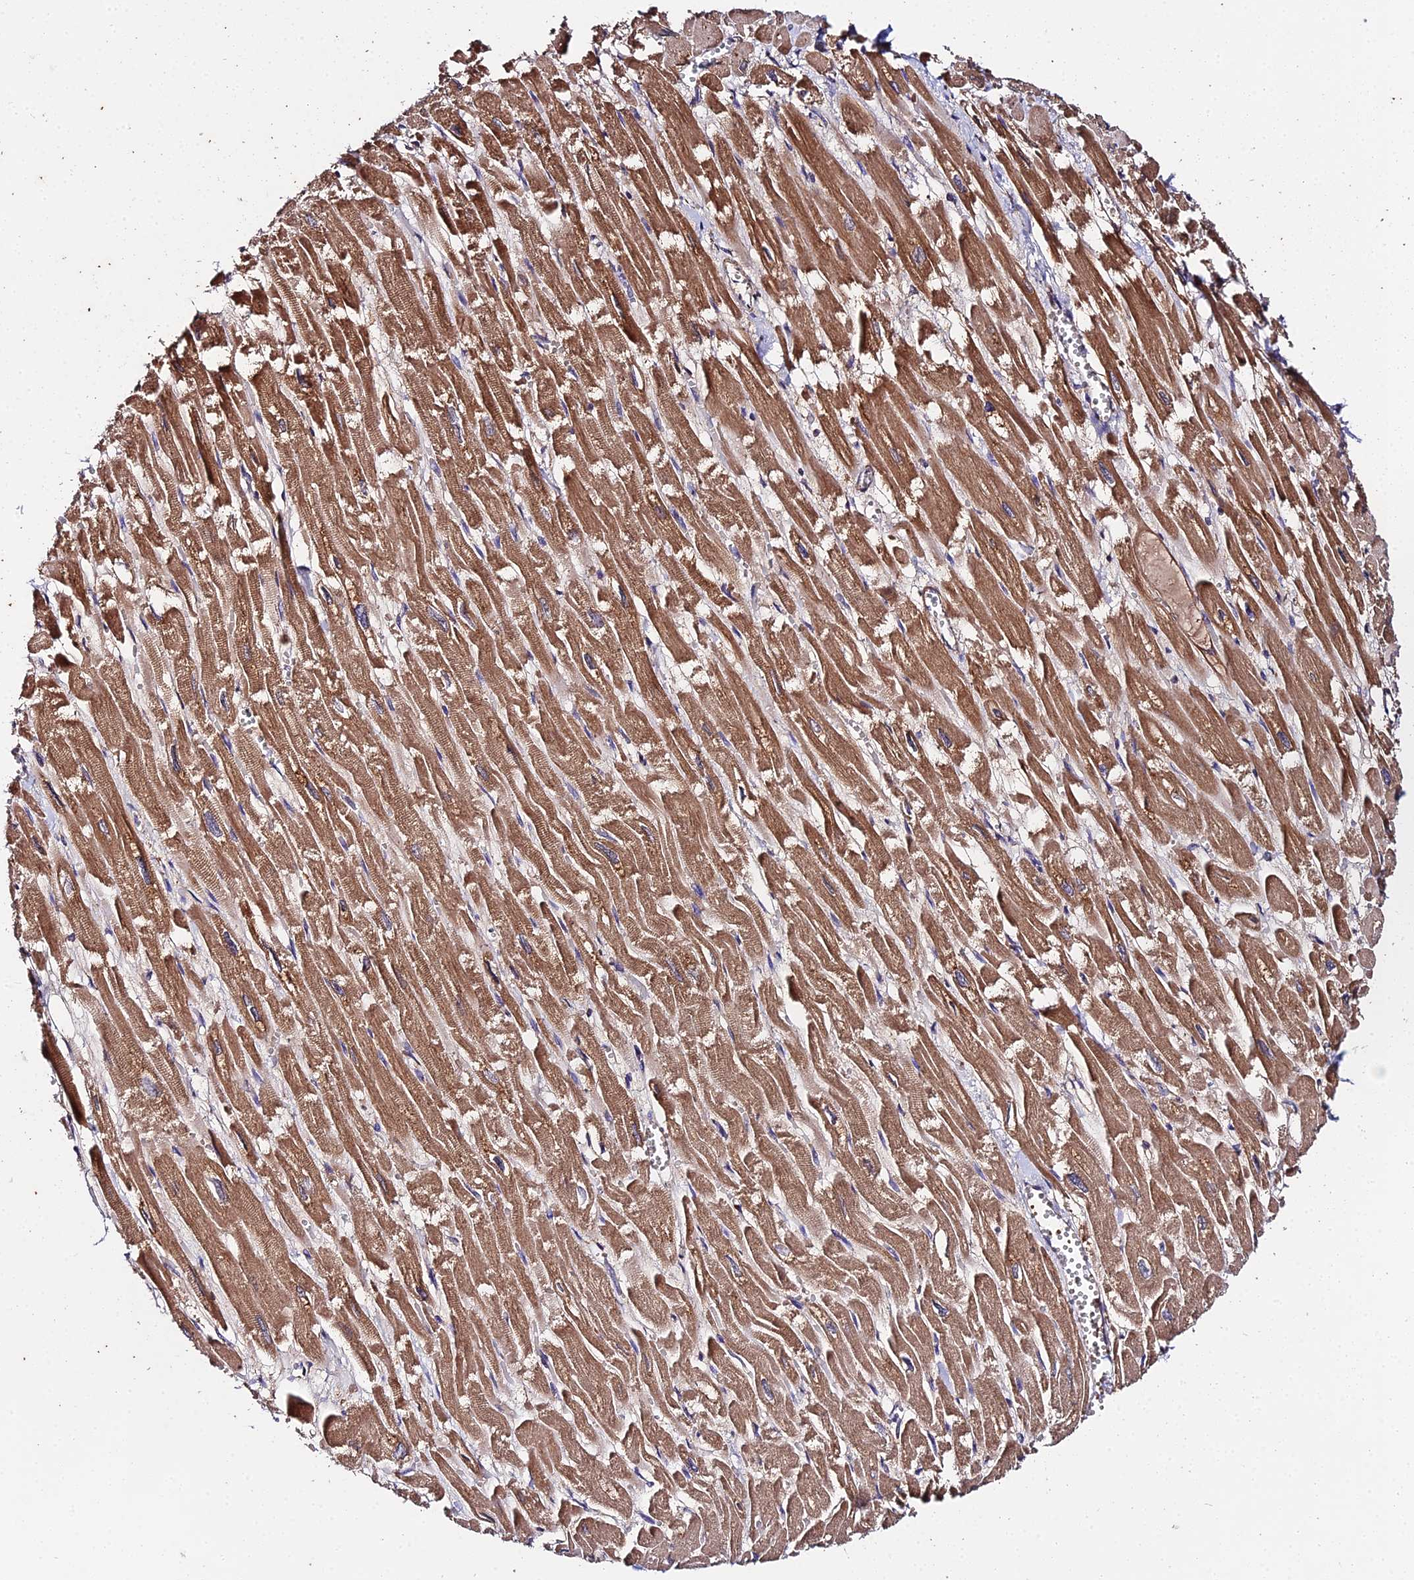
{"staining": {"intensity": "moderate", "quantity": ">75%", "location": "cytoplasmic/membranous"}, "tissue": "heart muscle", "cell_type": "Cardiomyocytes", "image_type": "normal", "snomed": [{"axis": "morphology", "description": "Normal tissue, NOS"}, {"axis": "topography", "description": "Heart"}], "caption": "Immunohistochemical staining of normal human heart muscle shows medium levels of moderate cytoplasmic/membranous expression in approximately >75% of cardiomyocytes. The staining was performed using DAB to visualize the protein expression in brown, while the nuclei were stained in blue with hematoxylin (Magnification: 20x).", "gene": "ZBED8", "patient": {"sex": "male", "age": 54}}